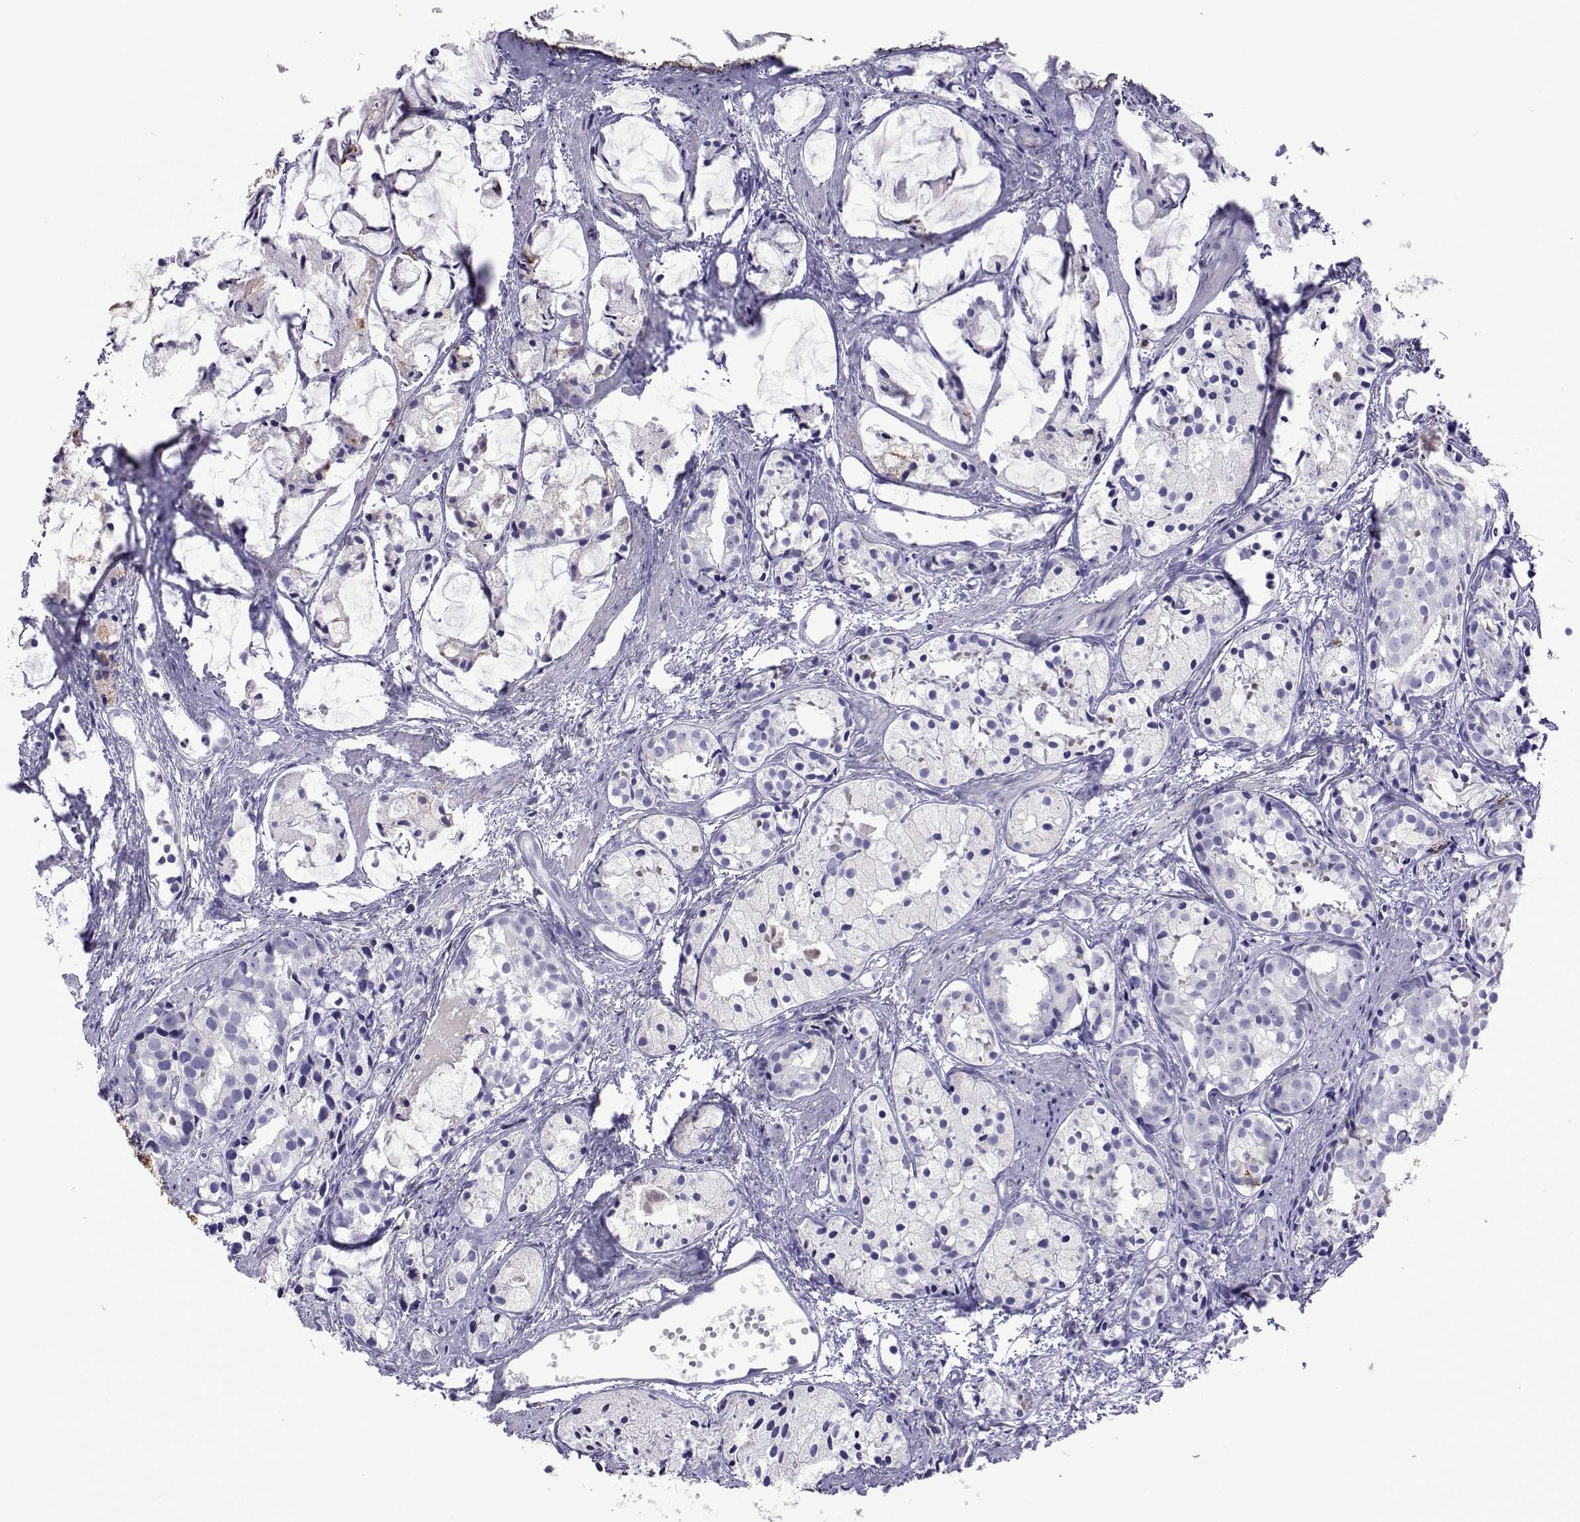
{"staining": {"intensity": "moderate", "quantity": "<25%", "location": "cytoplasmic/membranous"}, "tissue": "prostate cancer", "cell_type": "Tumor cells", "image_type": "cancer", "snomed": [{"axis": "morphology", "description": "Adenocarcinoma, High grade"}, {"axis": "topography", "description": "Prostate"}], "caption": "Immunohistochemistry histopathology image of neoplastic tissue: human prostate cancer stained using immunohistochemistry shows low levels of moderate protein expression localized specifically in the cytoplasmic/membranous of tumor cells, appearing as a cytoplasmic/membranous brown color.", "gene": "UMODL1", "patient": {"sex": "male", "age": 85}}